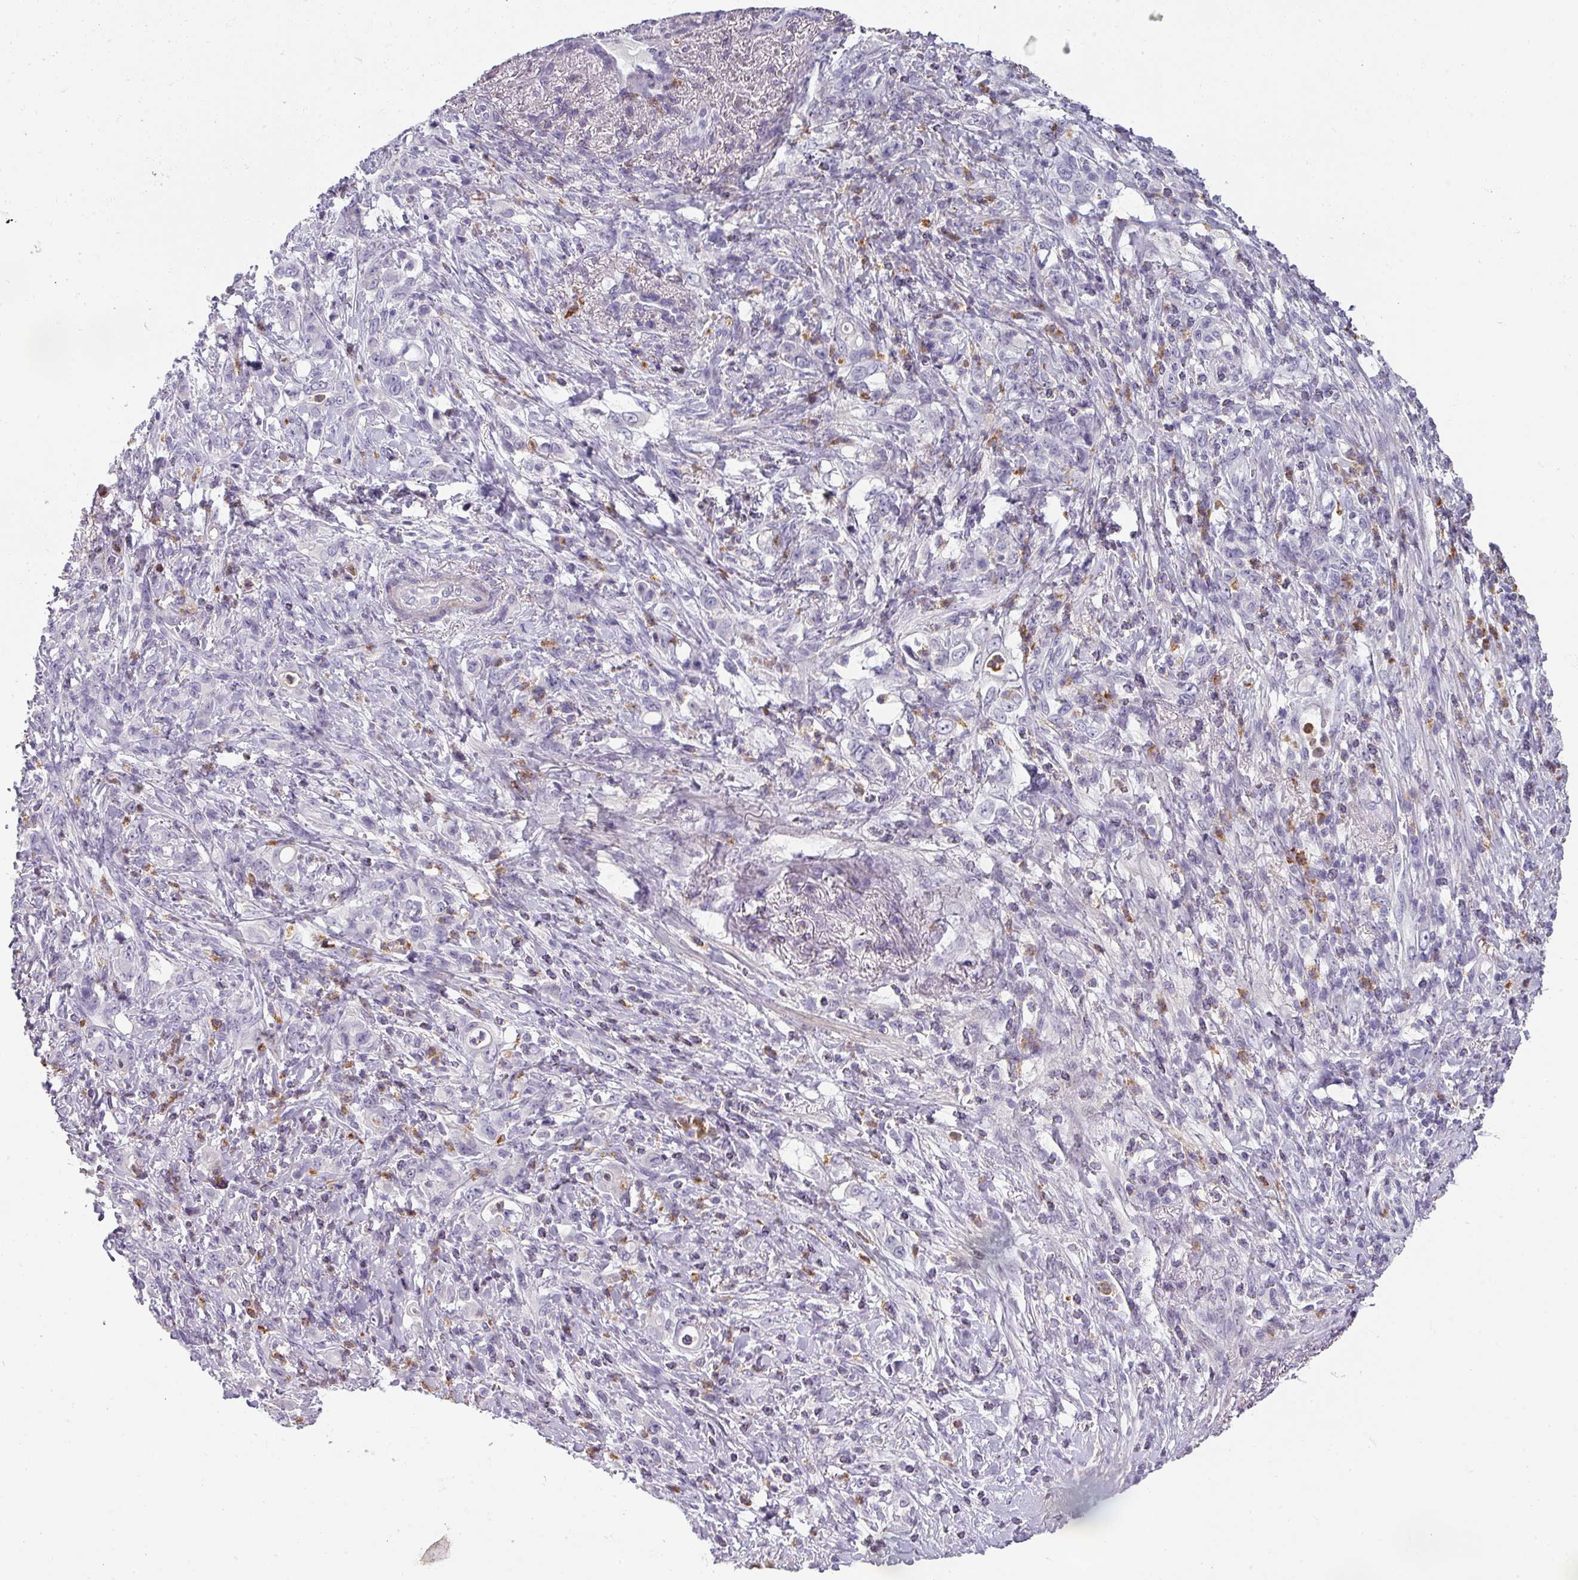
{"staining": {"intensity": "negative", "quantity": "none", "location": "none"}, "tissue": "stomach cancer", "cell_type": "Tumor cells", "image_type": "cancer", "snomed": [{"axis": "morphology", "description": "Normal tissue, NOS"}, {"axis": "morphology", "description": "Adenocarcinoma, NOS"}, {"axis": "topography", "description": "Stomach"}], "caption": "Micrograph shows no protein expression in tumor cells of stomach adenocarcinoma tissue.", "gene": "BTLA", "patient": {"sex": "female", "age": 79}}